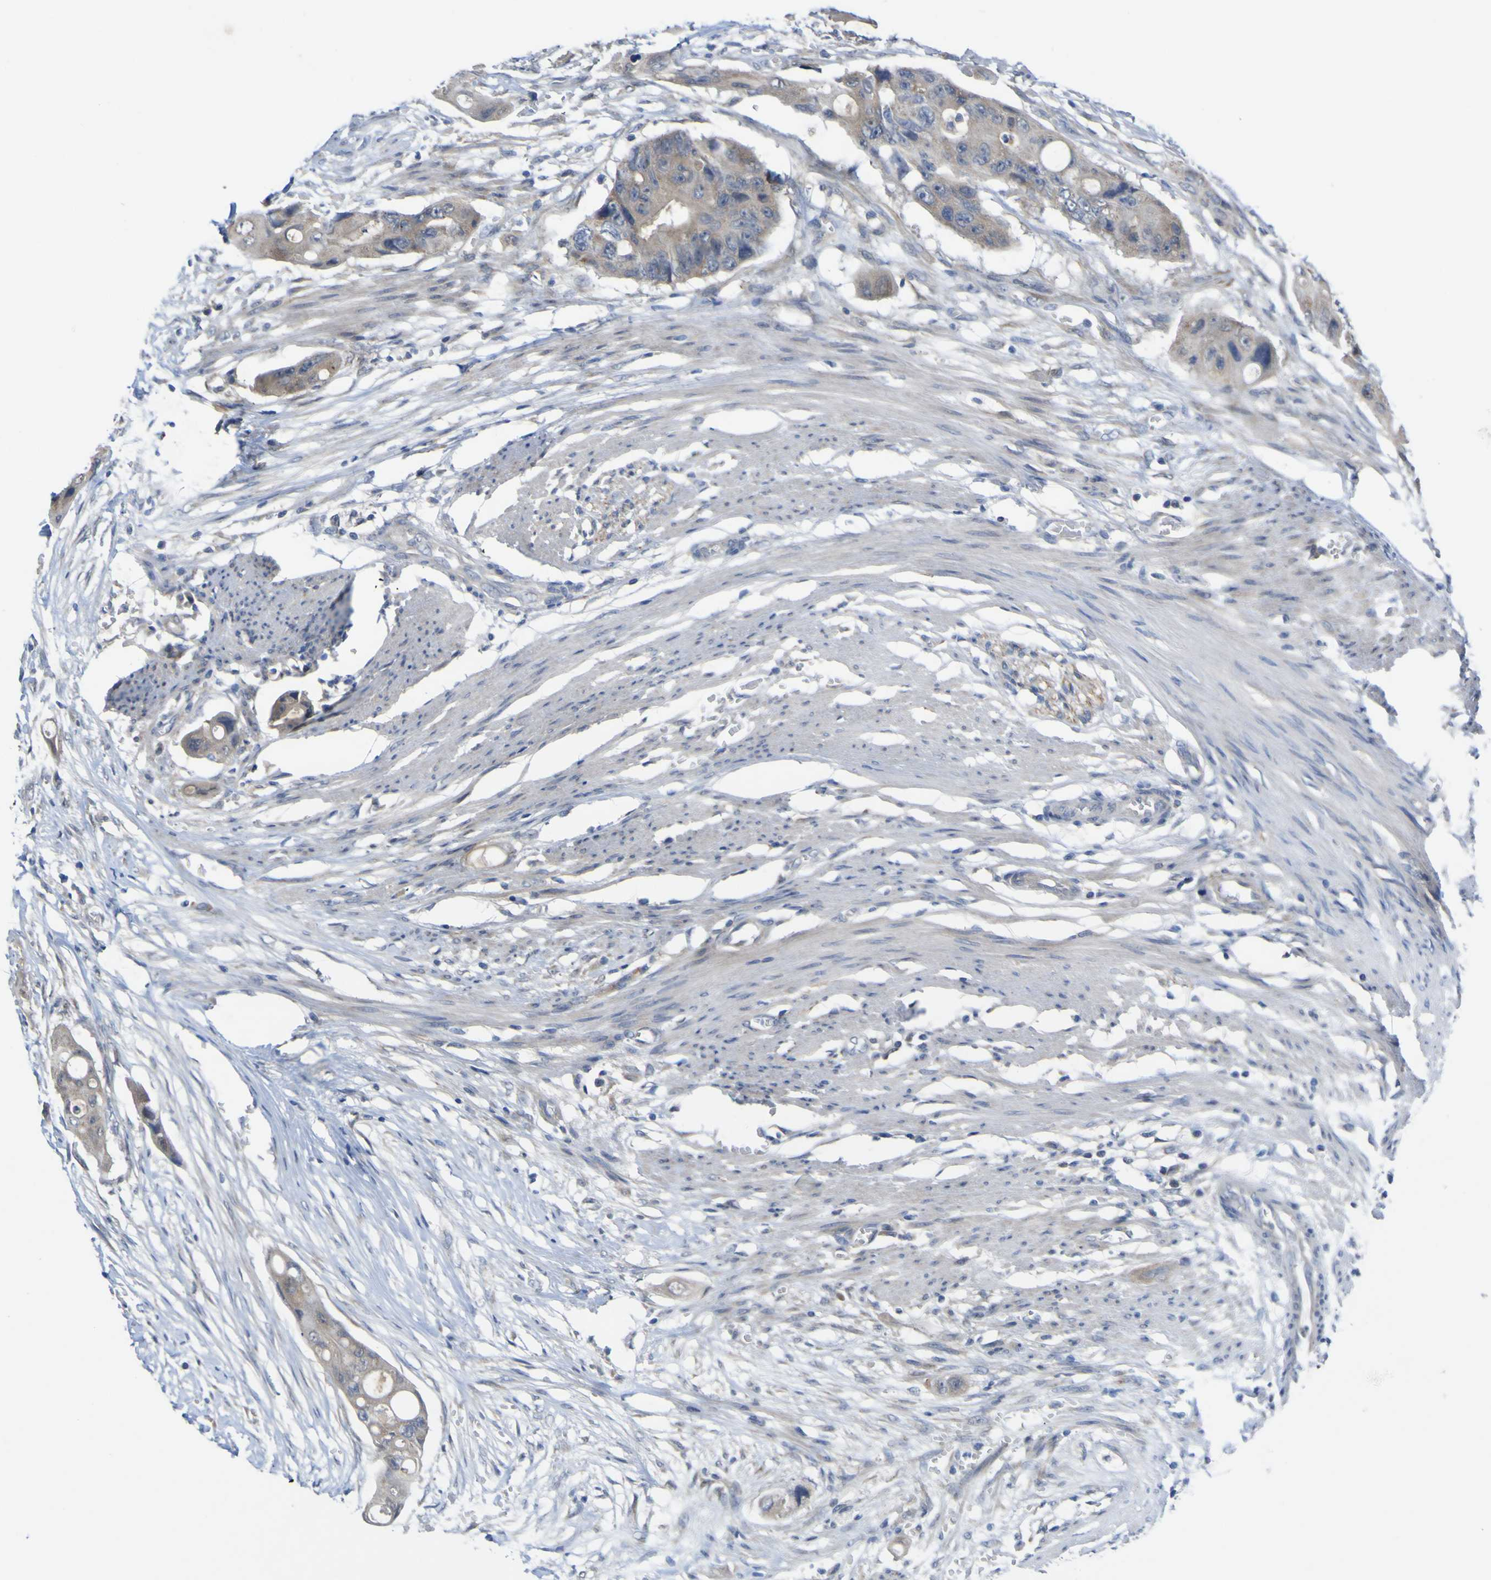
{"staining": {"intensity": "negative", "quantity": "none", "location": "none"}, "tissue": "colorectal cancer", "cell_type": "Tumor cells", "image_type": "cancer", "snomed": [{"axis": "morphology", "description": "Adenocarcinoma, NOS"}, {"axis": "topography", "description": "Colon"}], "caption": "Colorectal cancer stained for a protein using IHC exhibits no staining tumor cells.", "gene": "TNFRSF11A", "patient": {"sex": "female", "age": 57}}